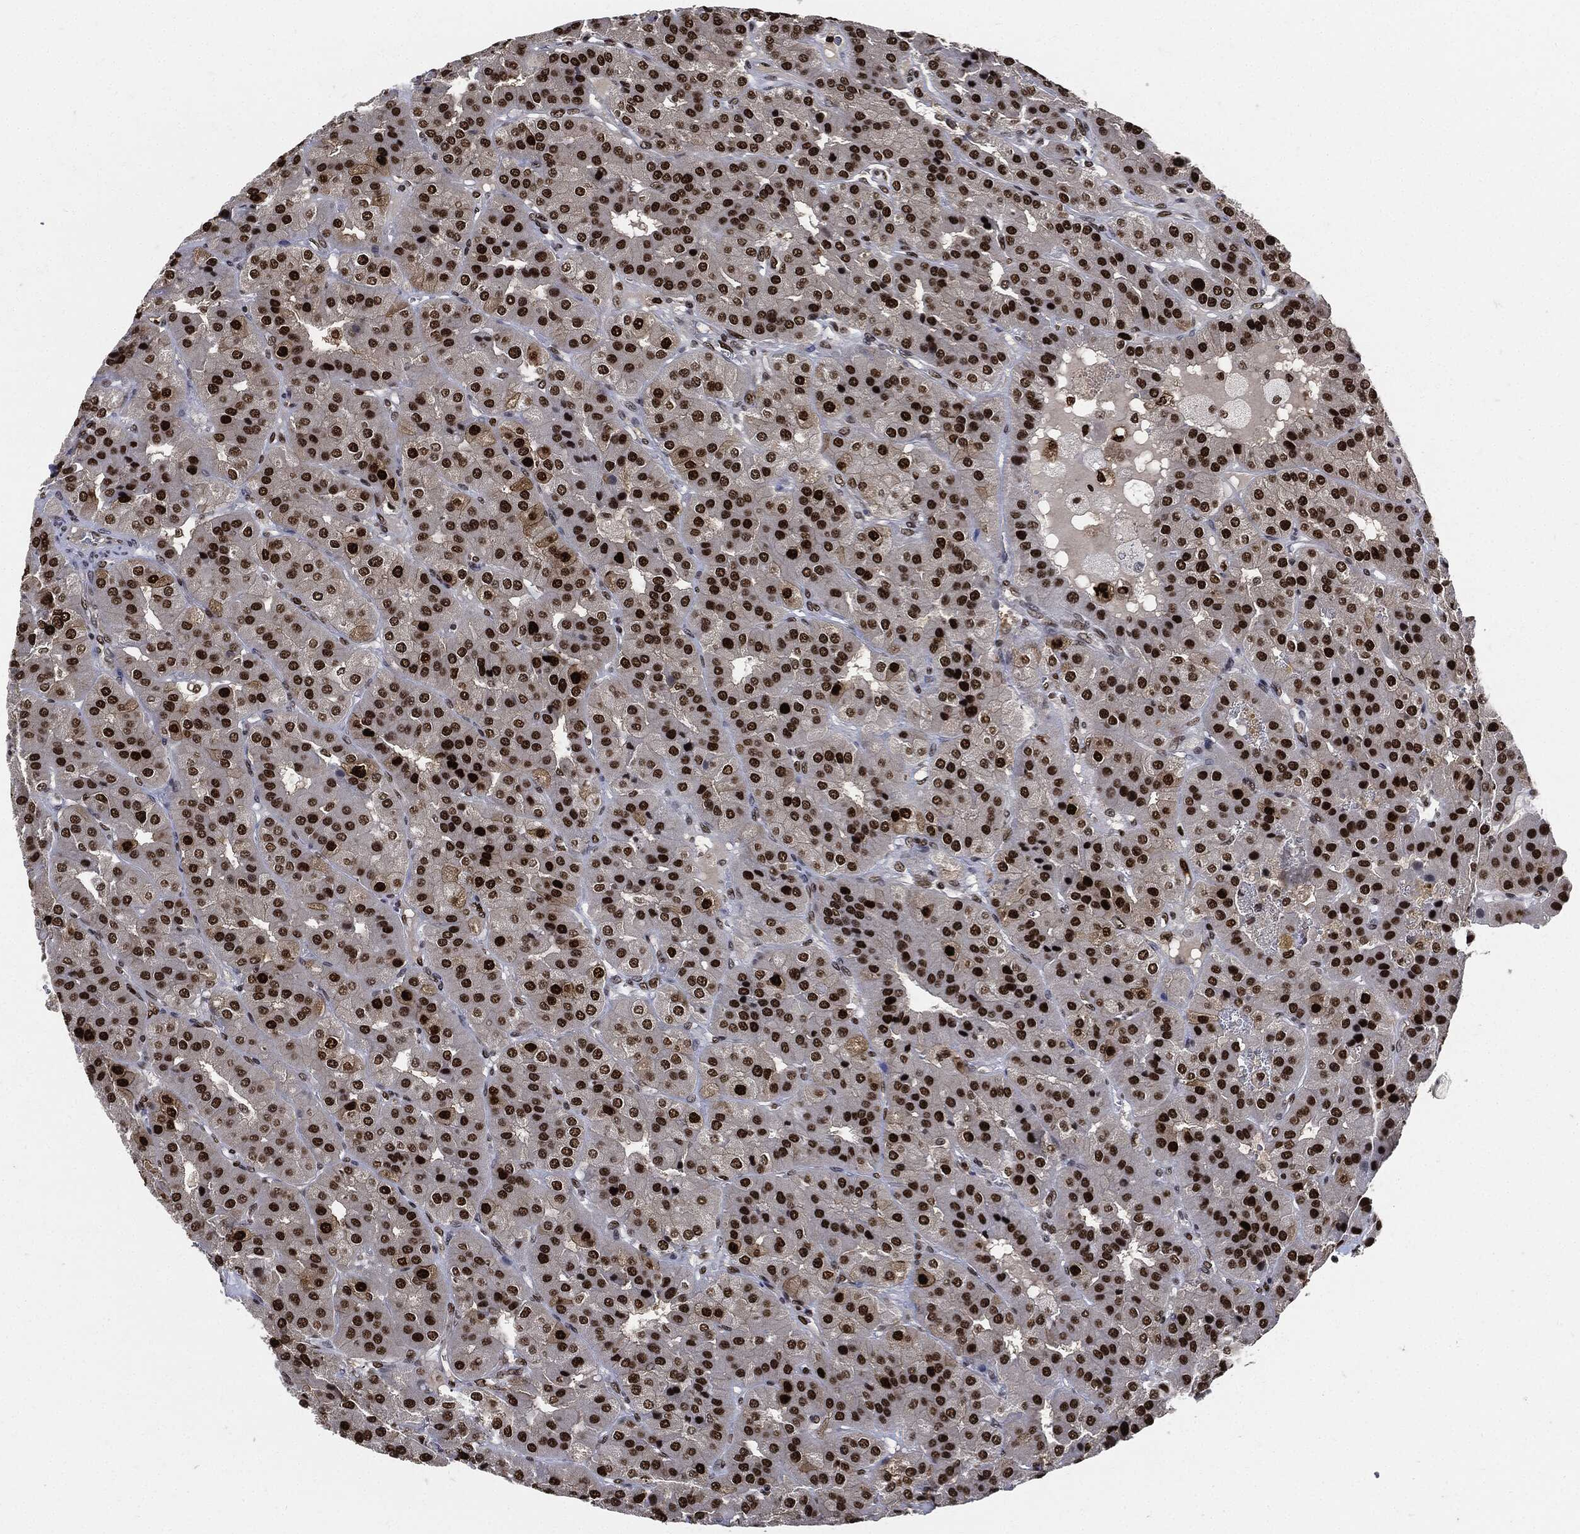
{"staining": {"intensity": "strong", "quantity": ">75%", "location": "nuclear"}, "tissue": "parathyroid gland", "cell_type": "Glandular cells", "image_type": "normal", "snomed": [{"axis": "morphology", "description": "Normal tissue, NOS"}, {"axis": "morphology", "description": "Adenoma, NOS"}, {"axis": "topography", "description": "Parathyroid gland"}], "caption": "Human parathyroid gland stained for a protein (brown) reveals strong nuclear positive staining in about >75% of glandular cells.", "gene": "PCNA", "patient": {"sex": "female", "age": 86}}